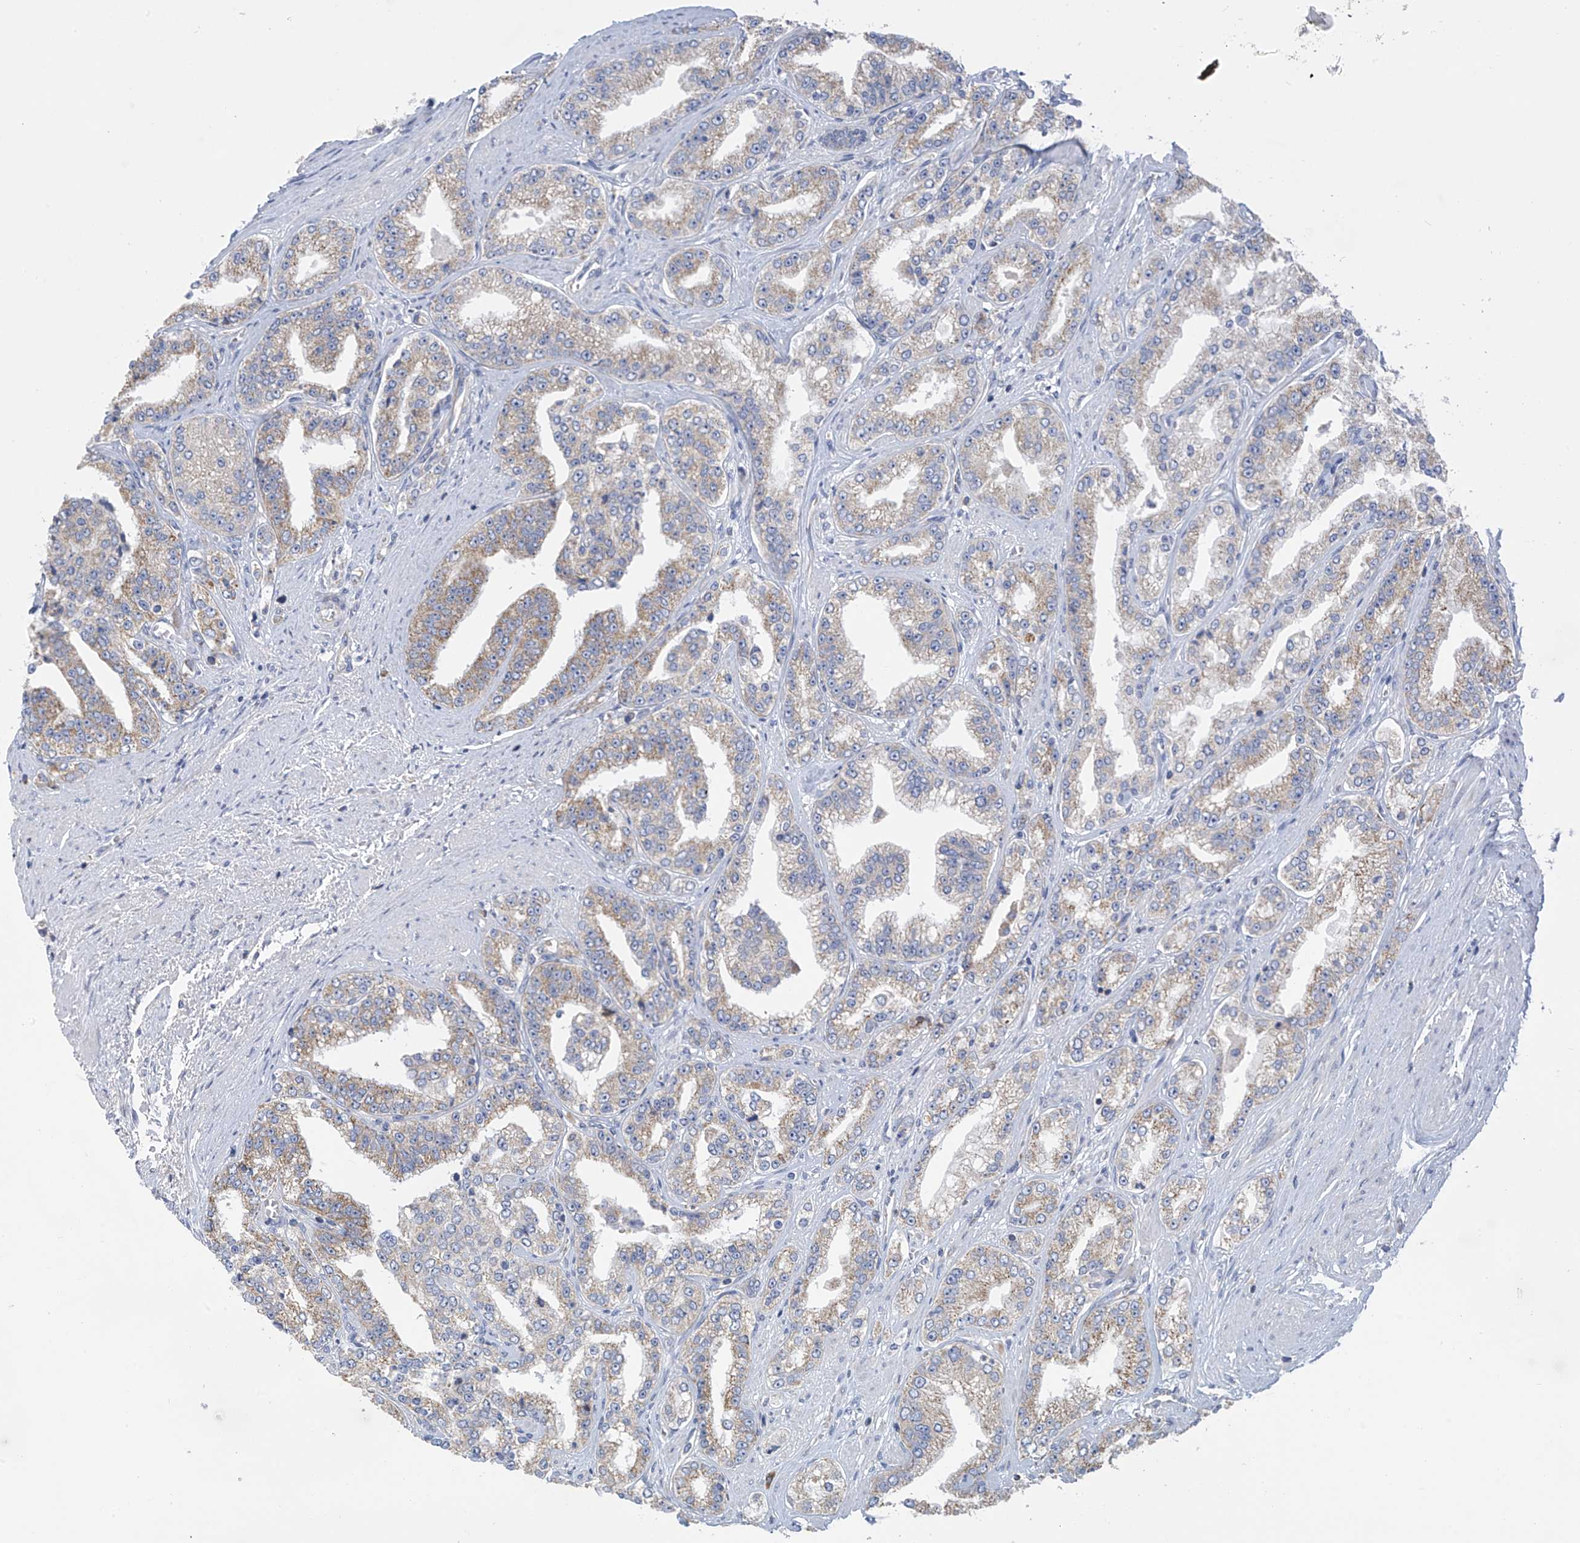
{"staining": {"intensity": "moderate", "quantity": "<25%", "location": "cytoplasmic/membranous"}, "tissue": "prostate cancer", "cell_type": "Tumor cells", "image_type": "cancer", "snomed": [{"axis": "morphology", "description": "Adenocarcinoma, High grade"}, {"axis": "topography", "description": "Prostate"}], "caption": "This is a photomicrograph of IHC staining of prostate cancer (adenocarcinoma (high-grade)), which shows moderate expression in the cytoplasmic/membranous of tumor cells.", "gene": "PNPT1", "patient": {"sex": "male", "age": 71}}